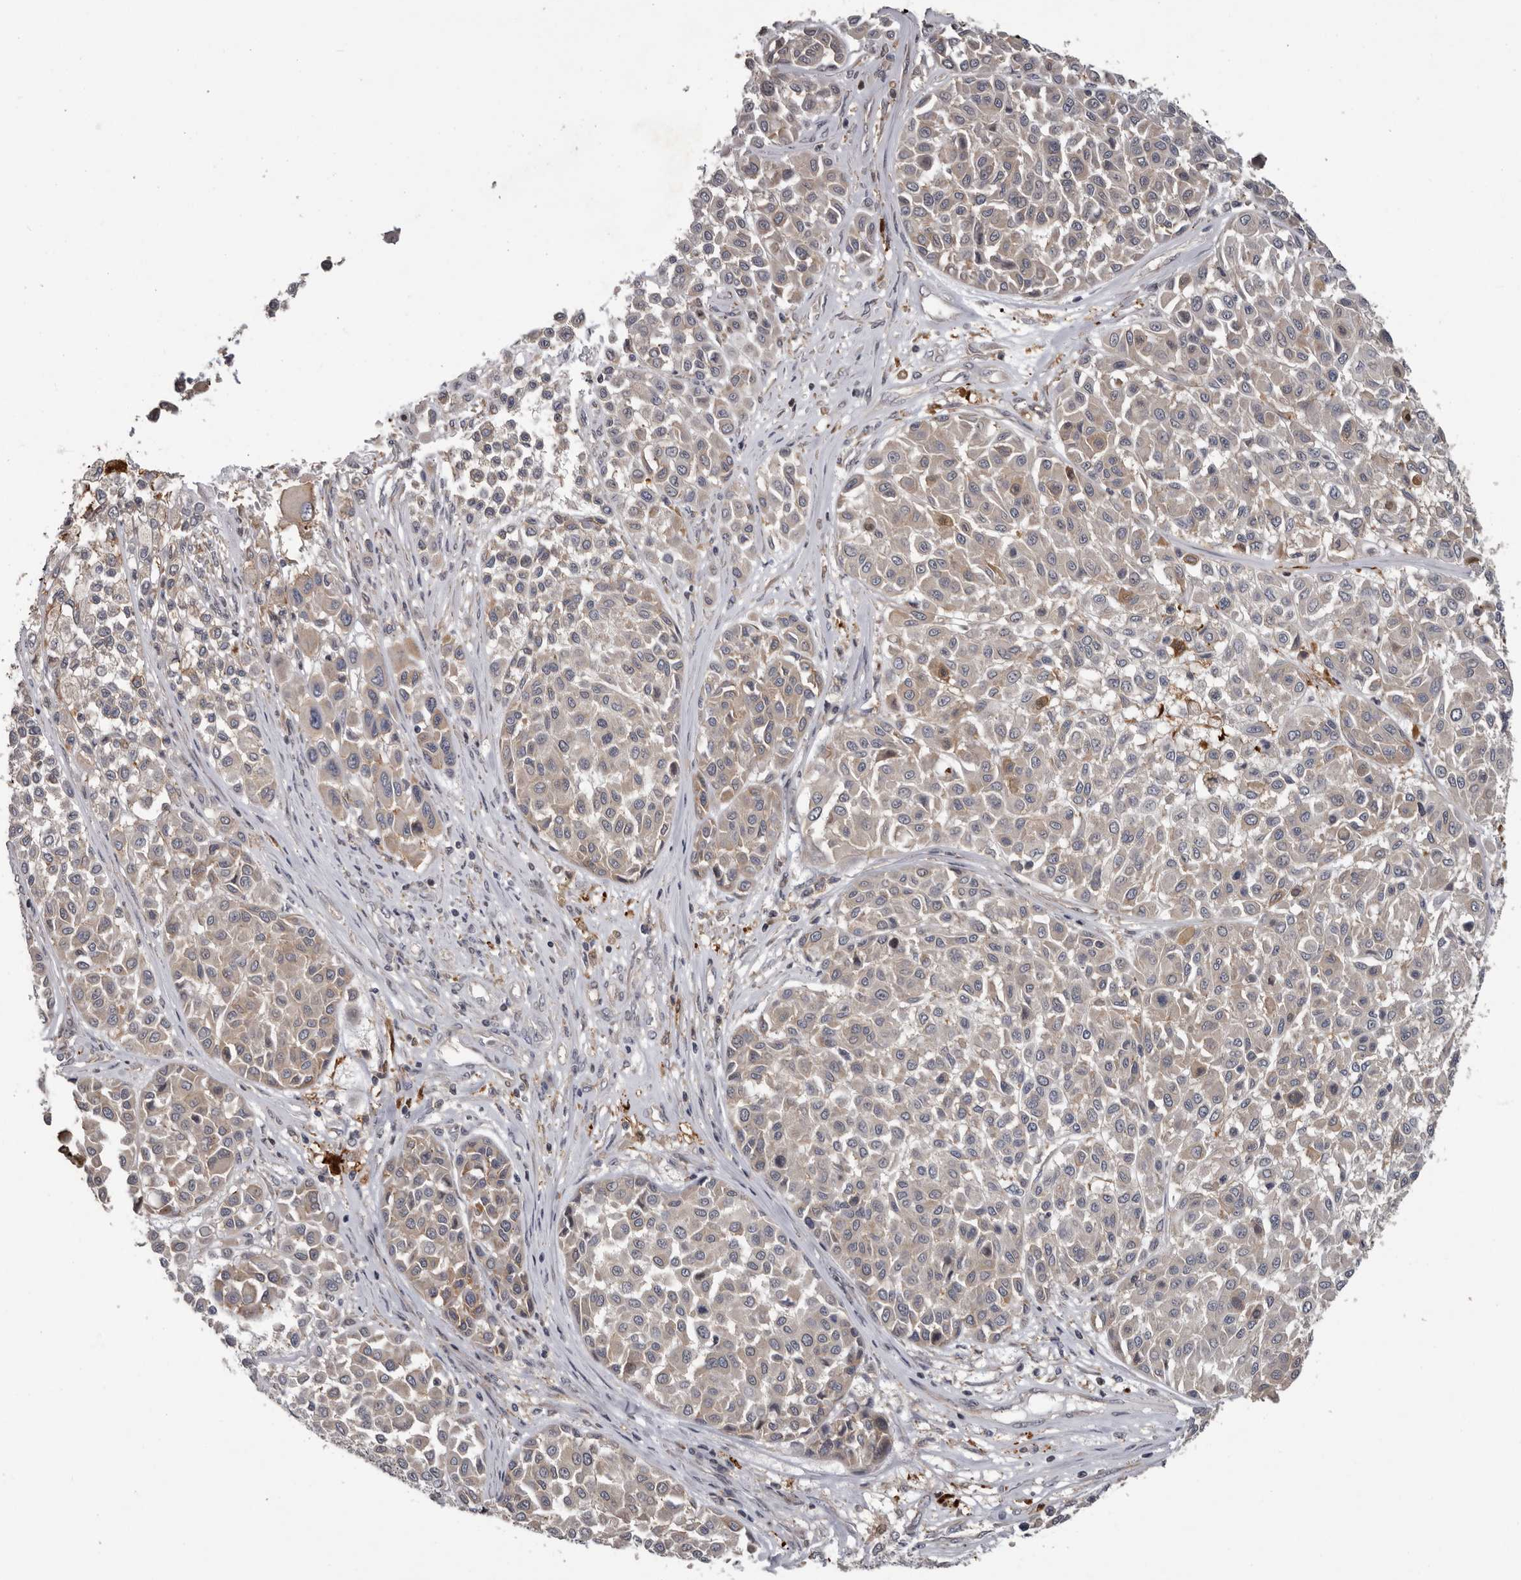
{"staining": {"intensity": "negative", "quantity": "none", "location": "none"}, "tissue": "melanoma", "cell_type": "Tumor cells", "image_type": "cancer", "snomed": [{"axis": "morphology", "description": "Malignant melanoma, Metastatic site"}, {"axis": "topography", "description": "Soft tissue"}], "caption": "Immunohistochemical staining of human malignant melanoma (metastatic site) demonstrates no significant expression in tumor cells. The staining is performed using DAB brown chromogen with nuclei counter-stained in using hematoxylin.", "gene": "FGFR4", "patient": {"sex": "male", "age": 41}}